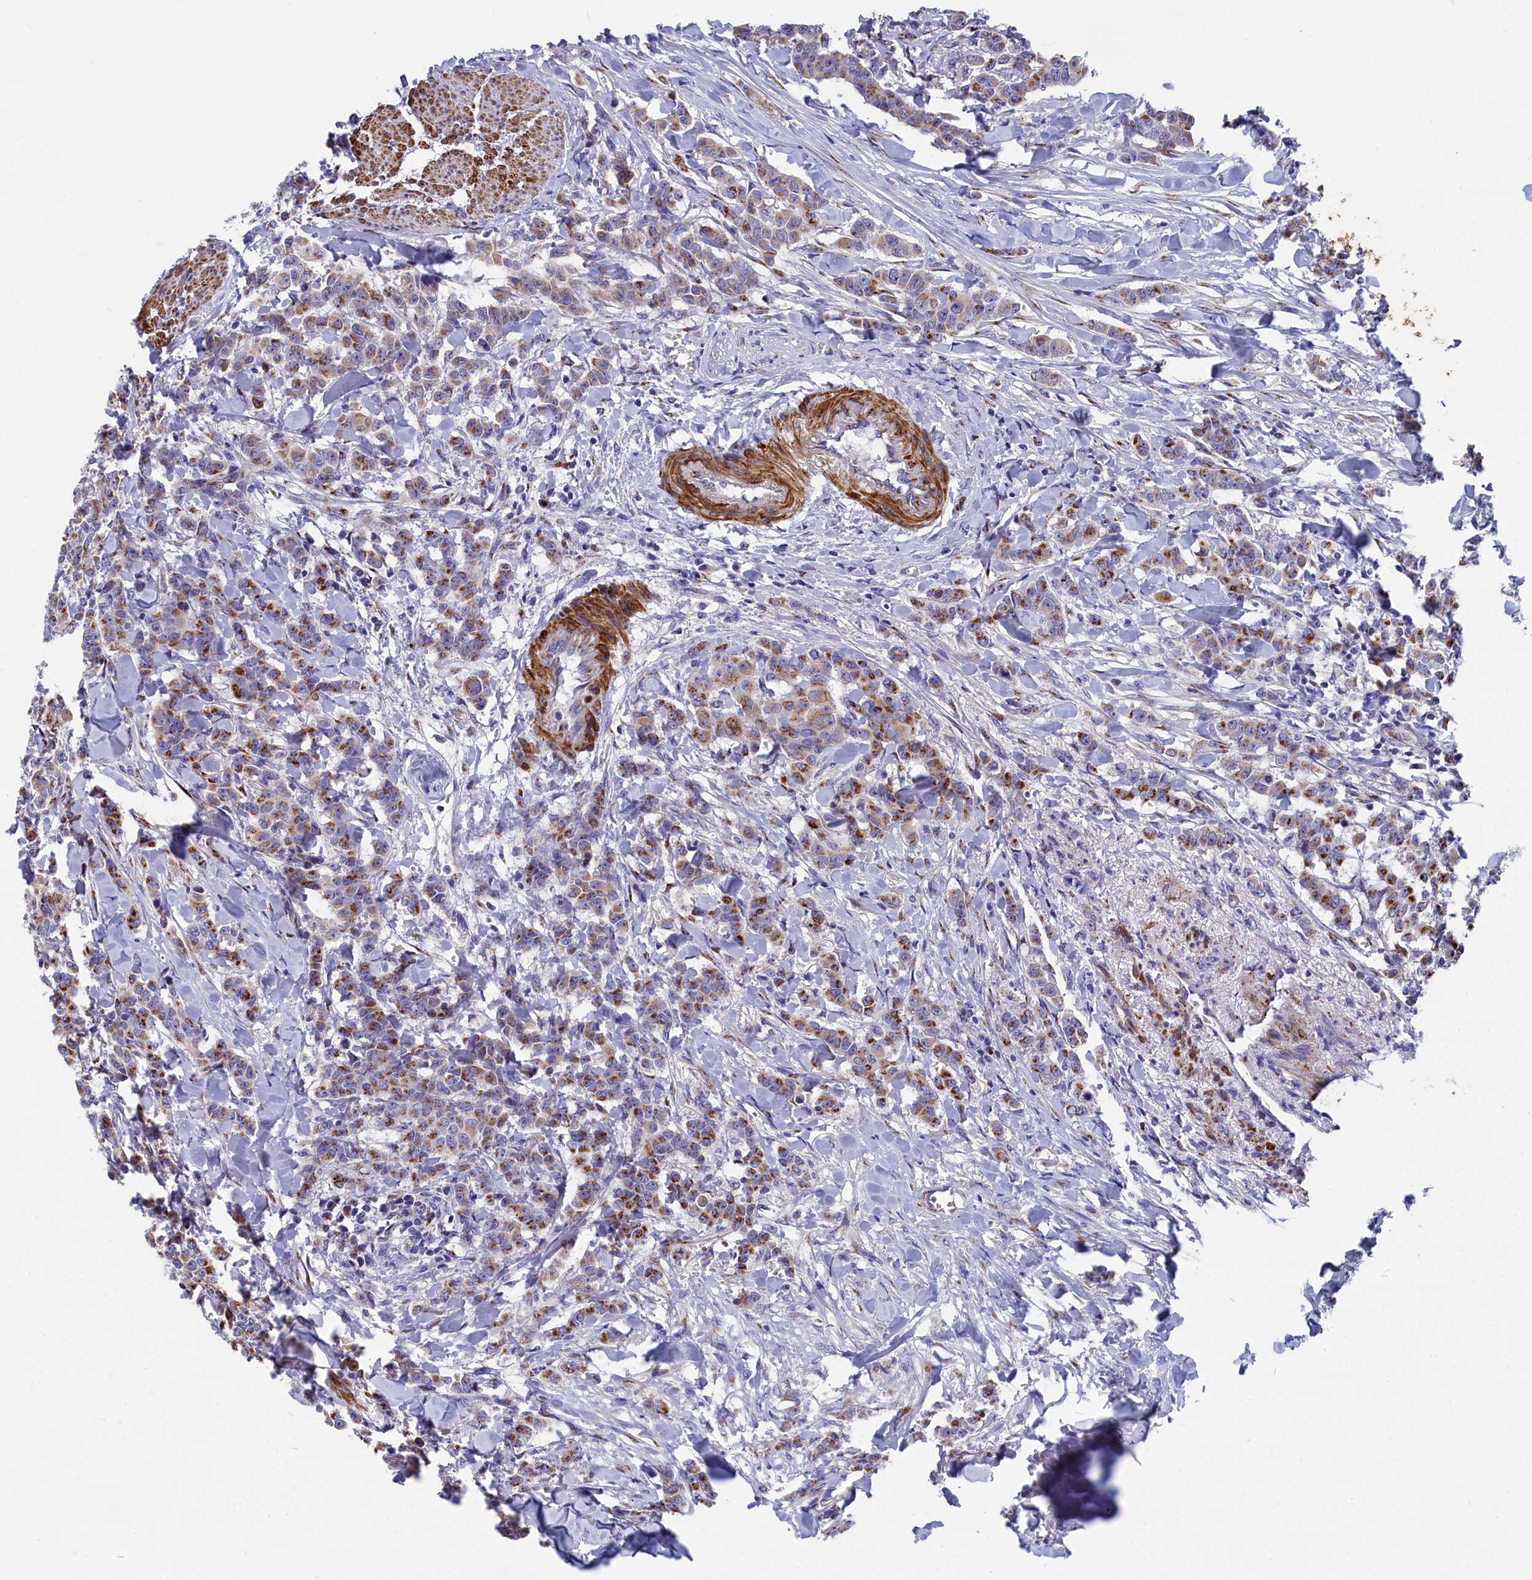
{"staining": {"intensity": "moderate", "quantity": "25%-75%", "location": "cytoplasmic/membranous"}, "tissue": "breast cancer", "cell_type": "Tumor cells", "image_type": "cancer", "snomed": [{"axis": "morphology", "description": "Duct carcinoma"}, {"axis": "topography", "description": "Breast"}], "caption": "About 25%-75% of tumor cells in breast cancer (infiltrating ductal carcinoma) display moderate cytoplasmic/membranous protein staining as visualized by brown immunohistochemical staining.", "gene": "TUBGCP4", "patient": {"sex": "female", "age": 40}}